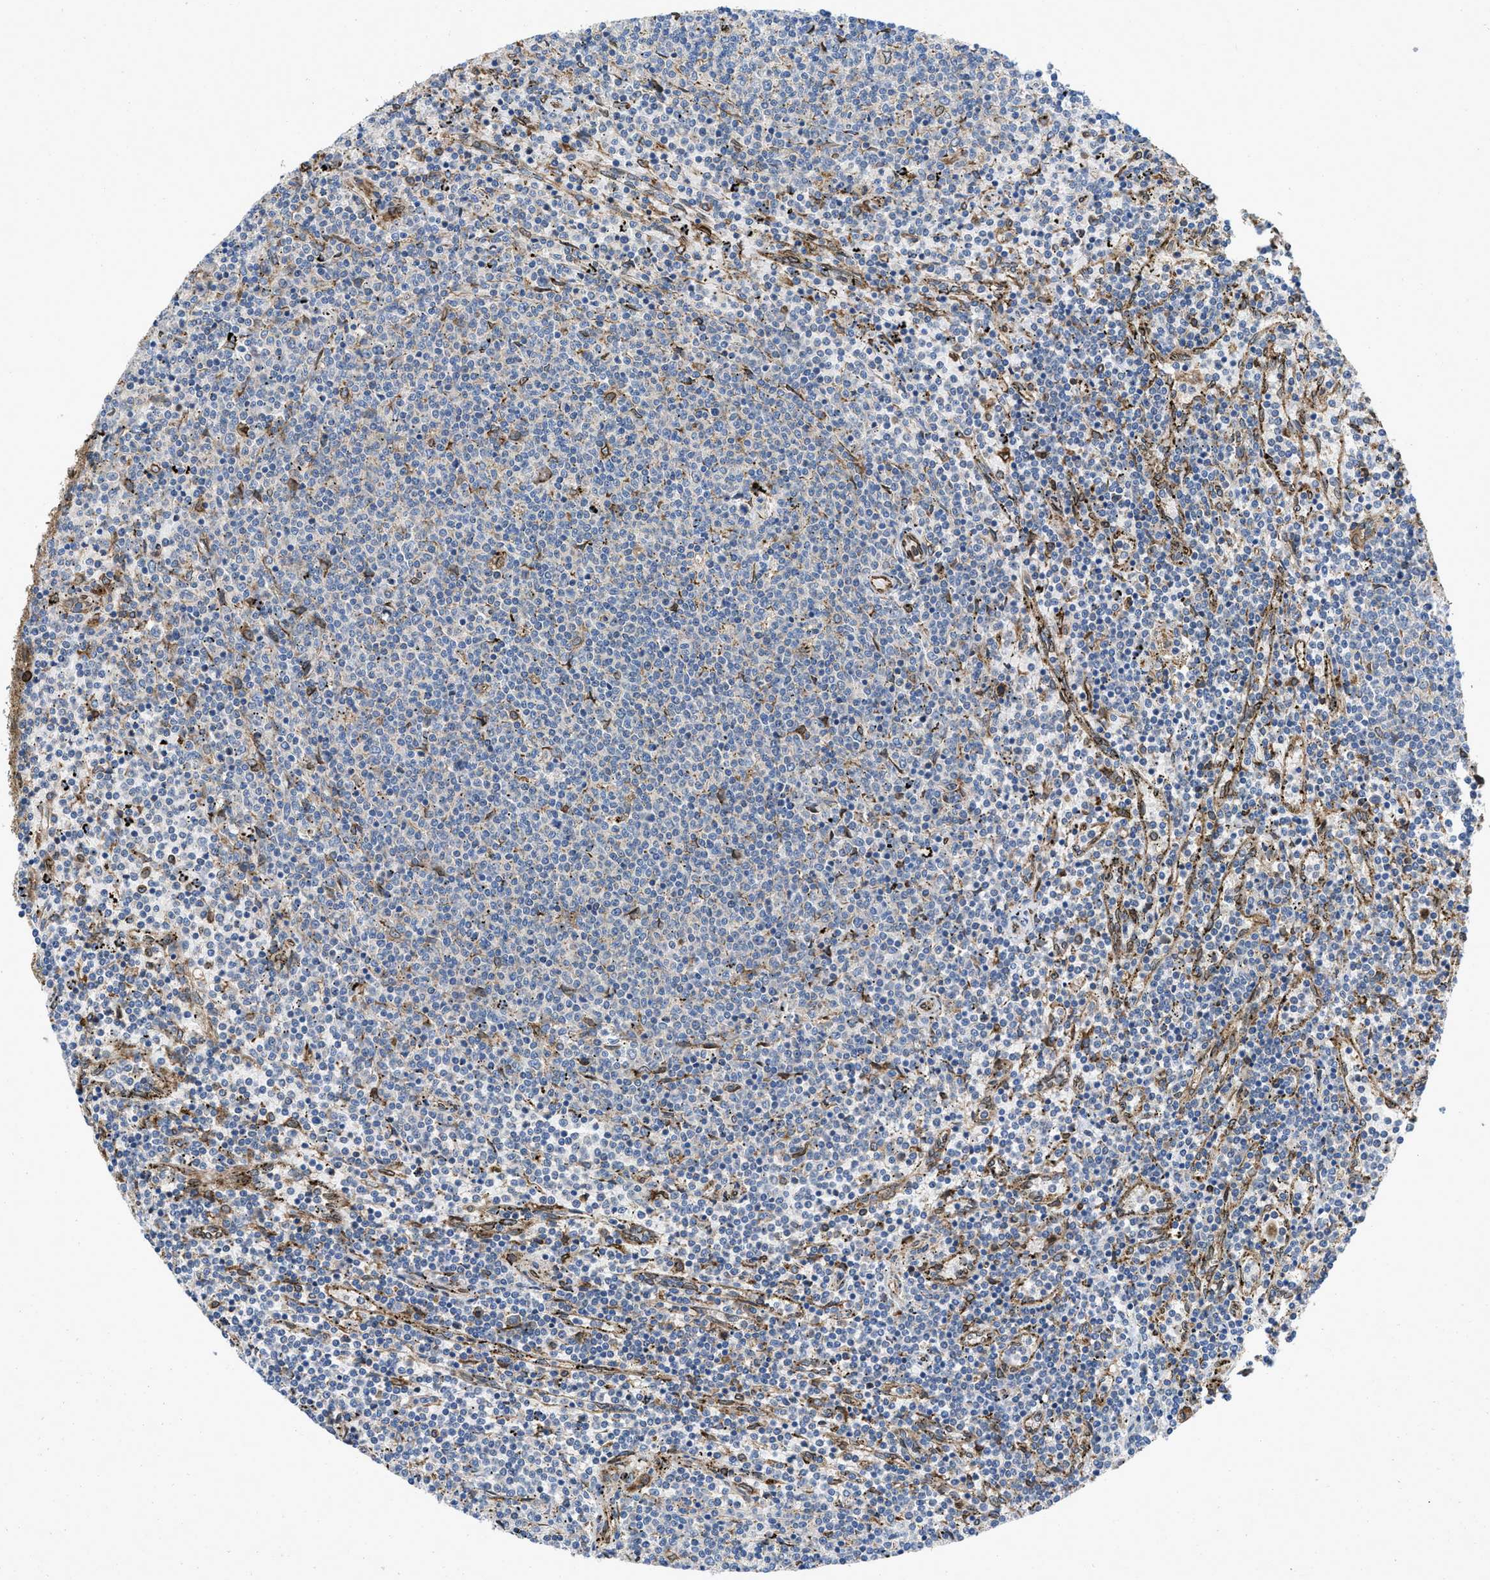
{"staining": {"intensity": "negative", "quantity": "none", "location": "none"}, "tissue": "lymphoma", "cell_type": "Tumor cells", "image_type": "cancer", "snomed": [{"axis": "morphology", "description": "Malignant lymphoma, non-Hodgkin's type, Low grade"}, {"axis": "topography", "description": "Spleen"}], "caption": "Tumor cells are negative for brown protein staining in lymphoma.", "gene": "ERLIN2", "patient": {"sex": "female", "age": 50}}